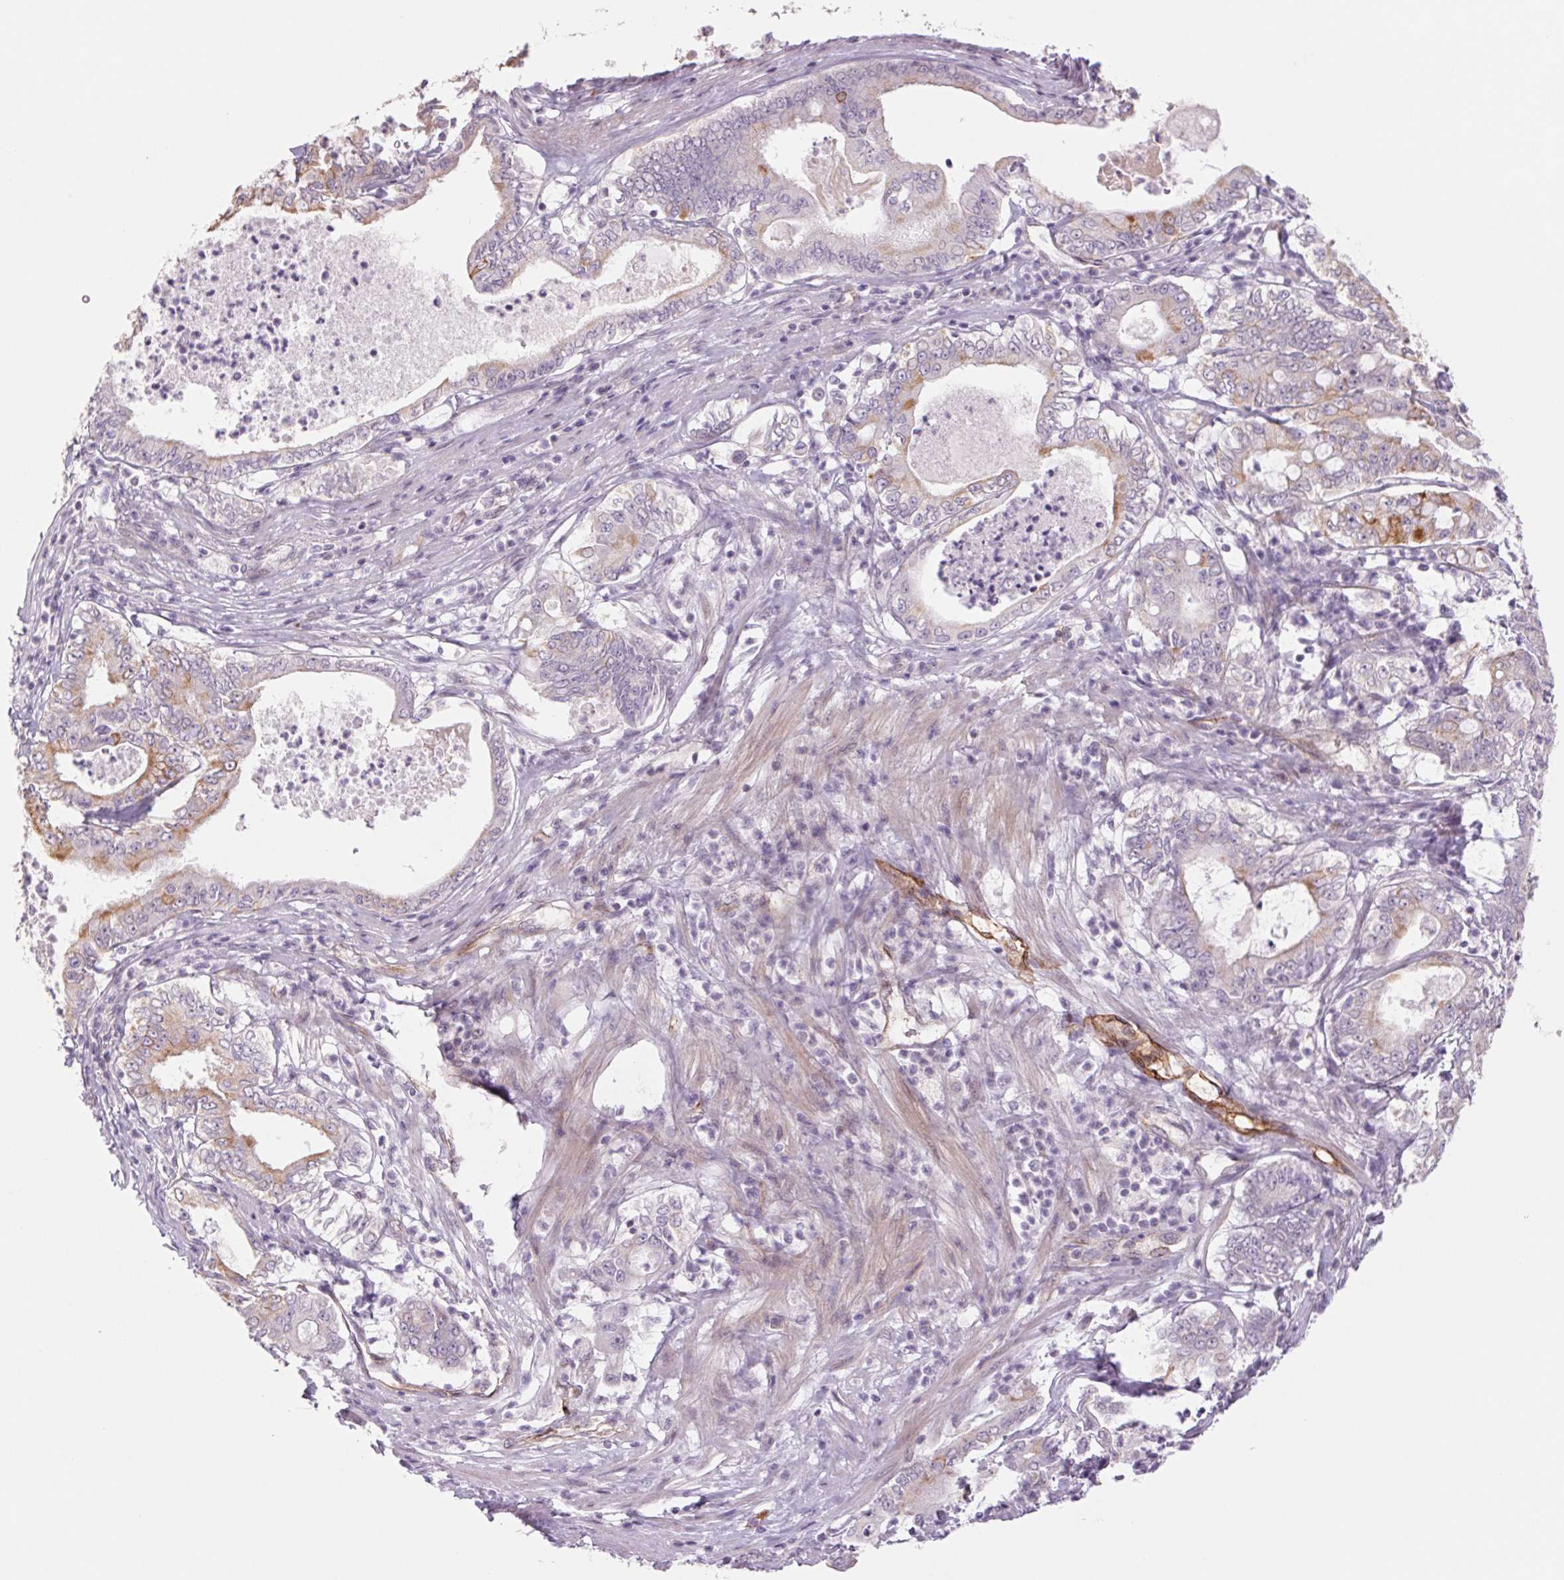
{"staining": {"intensity": "weak", "quantity": "25%-75%", "location": "cytoplasmic/membranous"}, "tissue": "pancreatic cancer", "cell_type": "Tumor cells", "image_type": "cancer", "snomed": [{"axis": "morphology", "description": "Adenocarcinoma, NOS"}, {"axis": "topography", "description": "Pancreas"}], "caption": "This is an image of immunohistochemistry (IHC) staining of adenocarcinoma (pancreatic), which shows weak positivity in the cytoplasmic/membranous of tumor cells.", "gene": "MS4A13", "patient": {"sex": "male", "age": 71}}